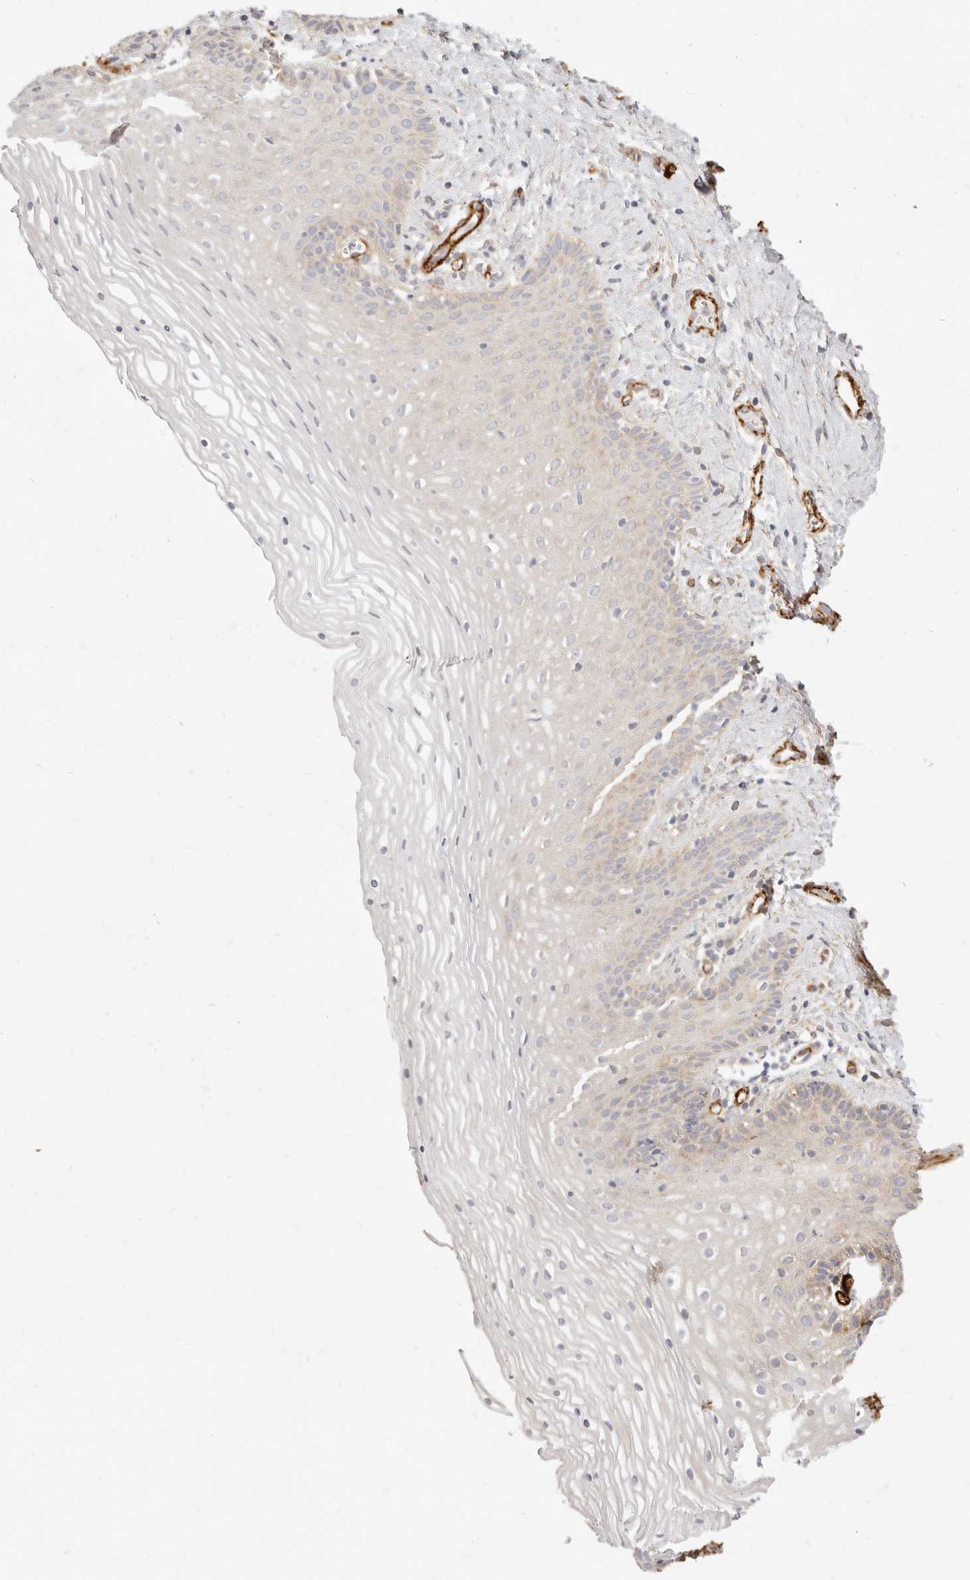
{"staining": {"intensity": "weak", "quantity": "25%-75%", "location": "cytoplasmic/membranous"}, "tissue": "vagina", "cell_type": "Squamous epithelial cells", "image_type": "normal", "snomed": [{"axis": "morphology", "description": "Normal tissue, NOS"}, {"axis": "topography", "description": "Vagina"}], "caption": "There is low levels of weak cytoplasmic/membranous expression in squamous epithelial cells of unremarkable vagina, as demonstrated by immunohistochemical staining (brown color).", "gene": "TMTC2", "patient": {"sex": "female", "age": 32}}